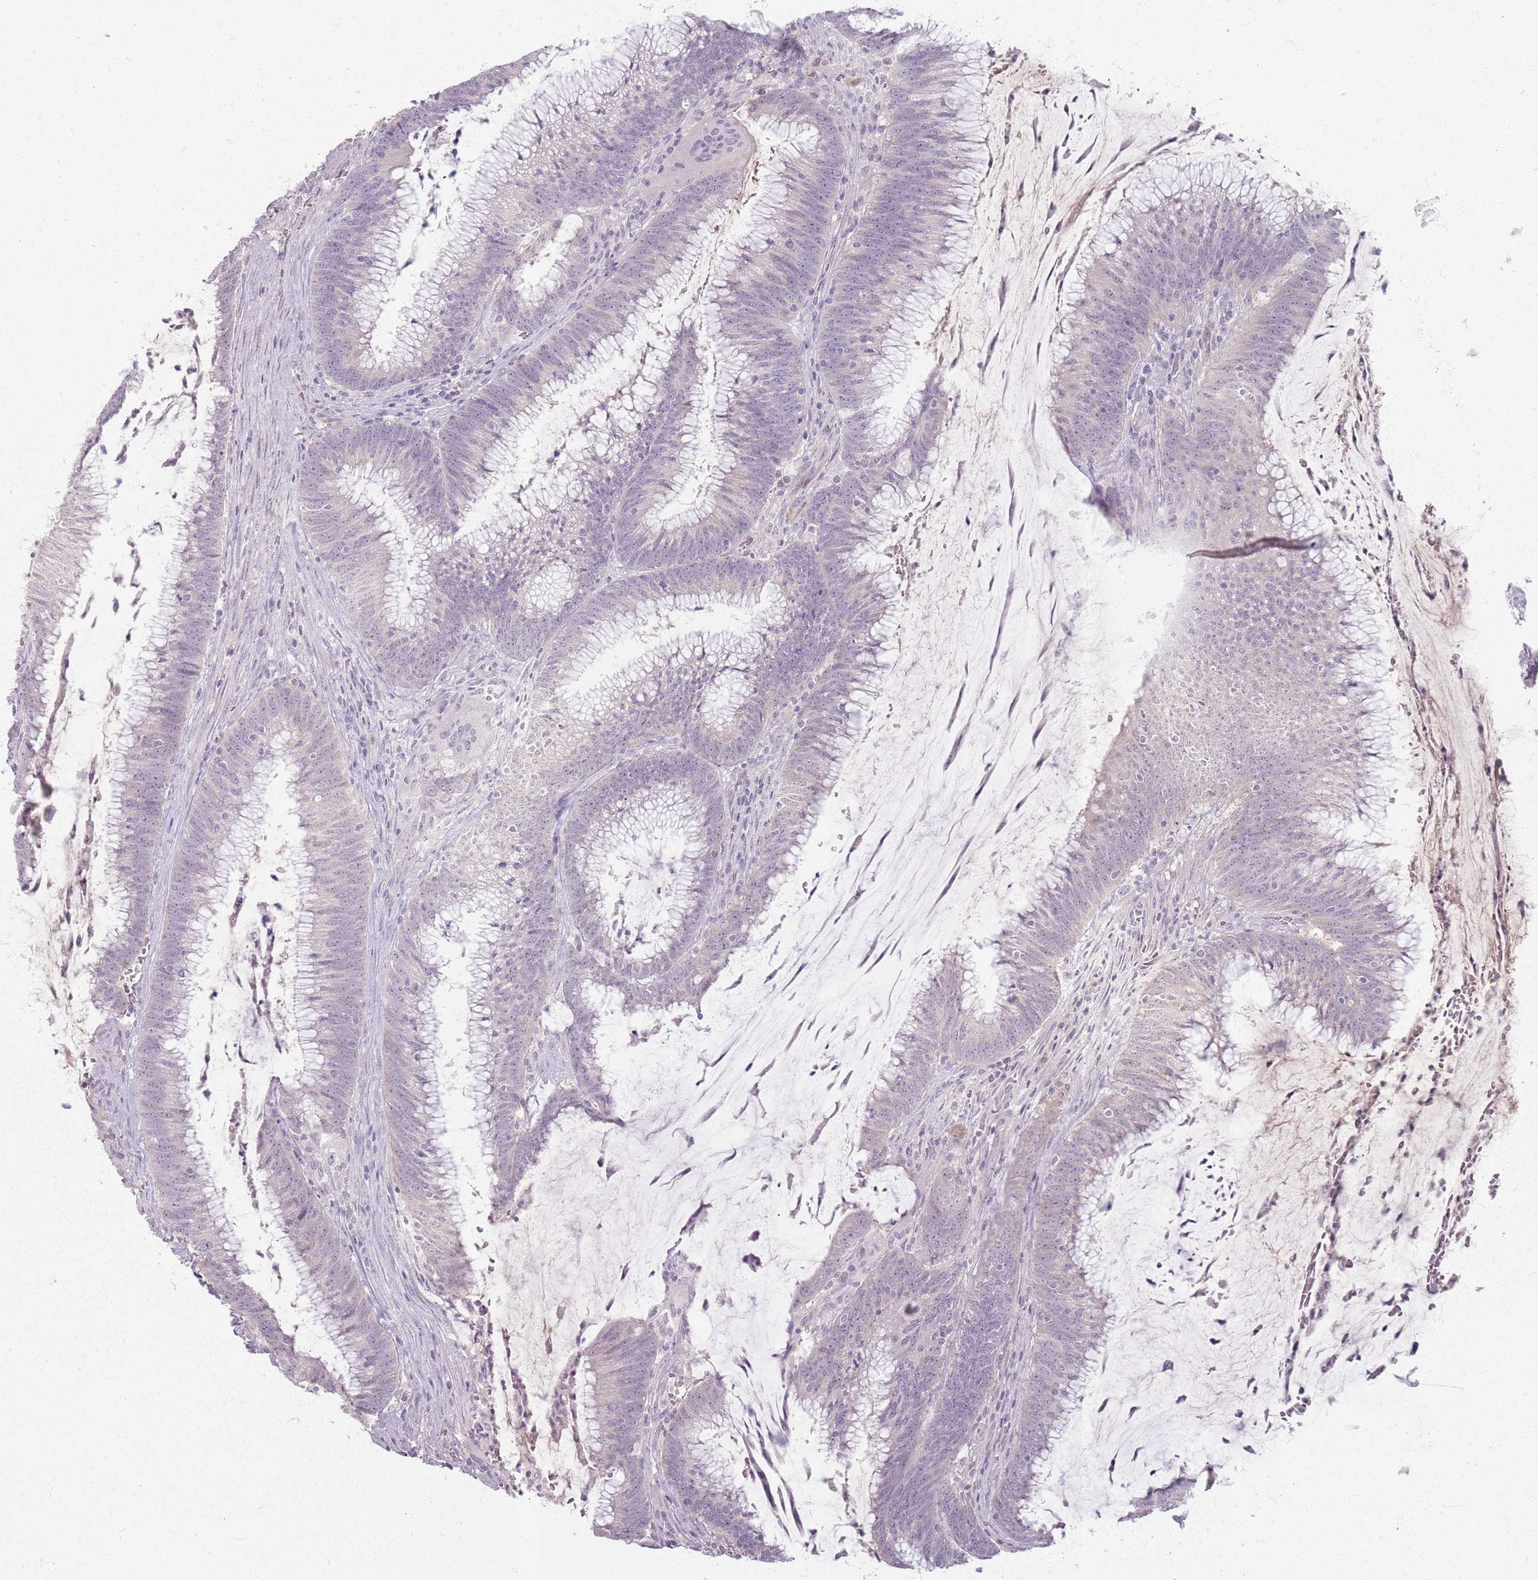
{"staining": {"intensity": "negative", "quantity": "none", "location": "none"}, "tissue": "colorectal cancer", "cell_type": "Tumor cells", "image_type": "cancer", "snomed": [{"axis": "morphology", "description": "Adenocarcinoma, NOS"}, {"axis": "topography", "description": "Rectum"}], "caption": "A high-resolution photomicrograph shows immunohistochemistry staining of colorectal adenocarcinoma, which displays no significant expression in tumor cells. Brightfield microscopy of IHC stained with DAB (3,3'-diaminobenzidine) (brown) and hematoxylin (blue), captured at high magnification.", "gene": "CRIPT", "patient": {"sex": "female", "age": 77}}